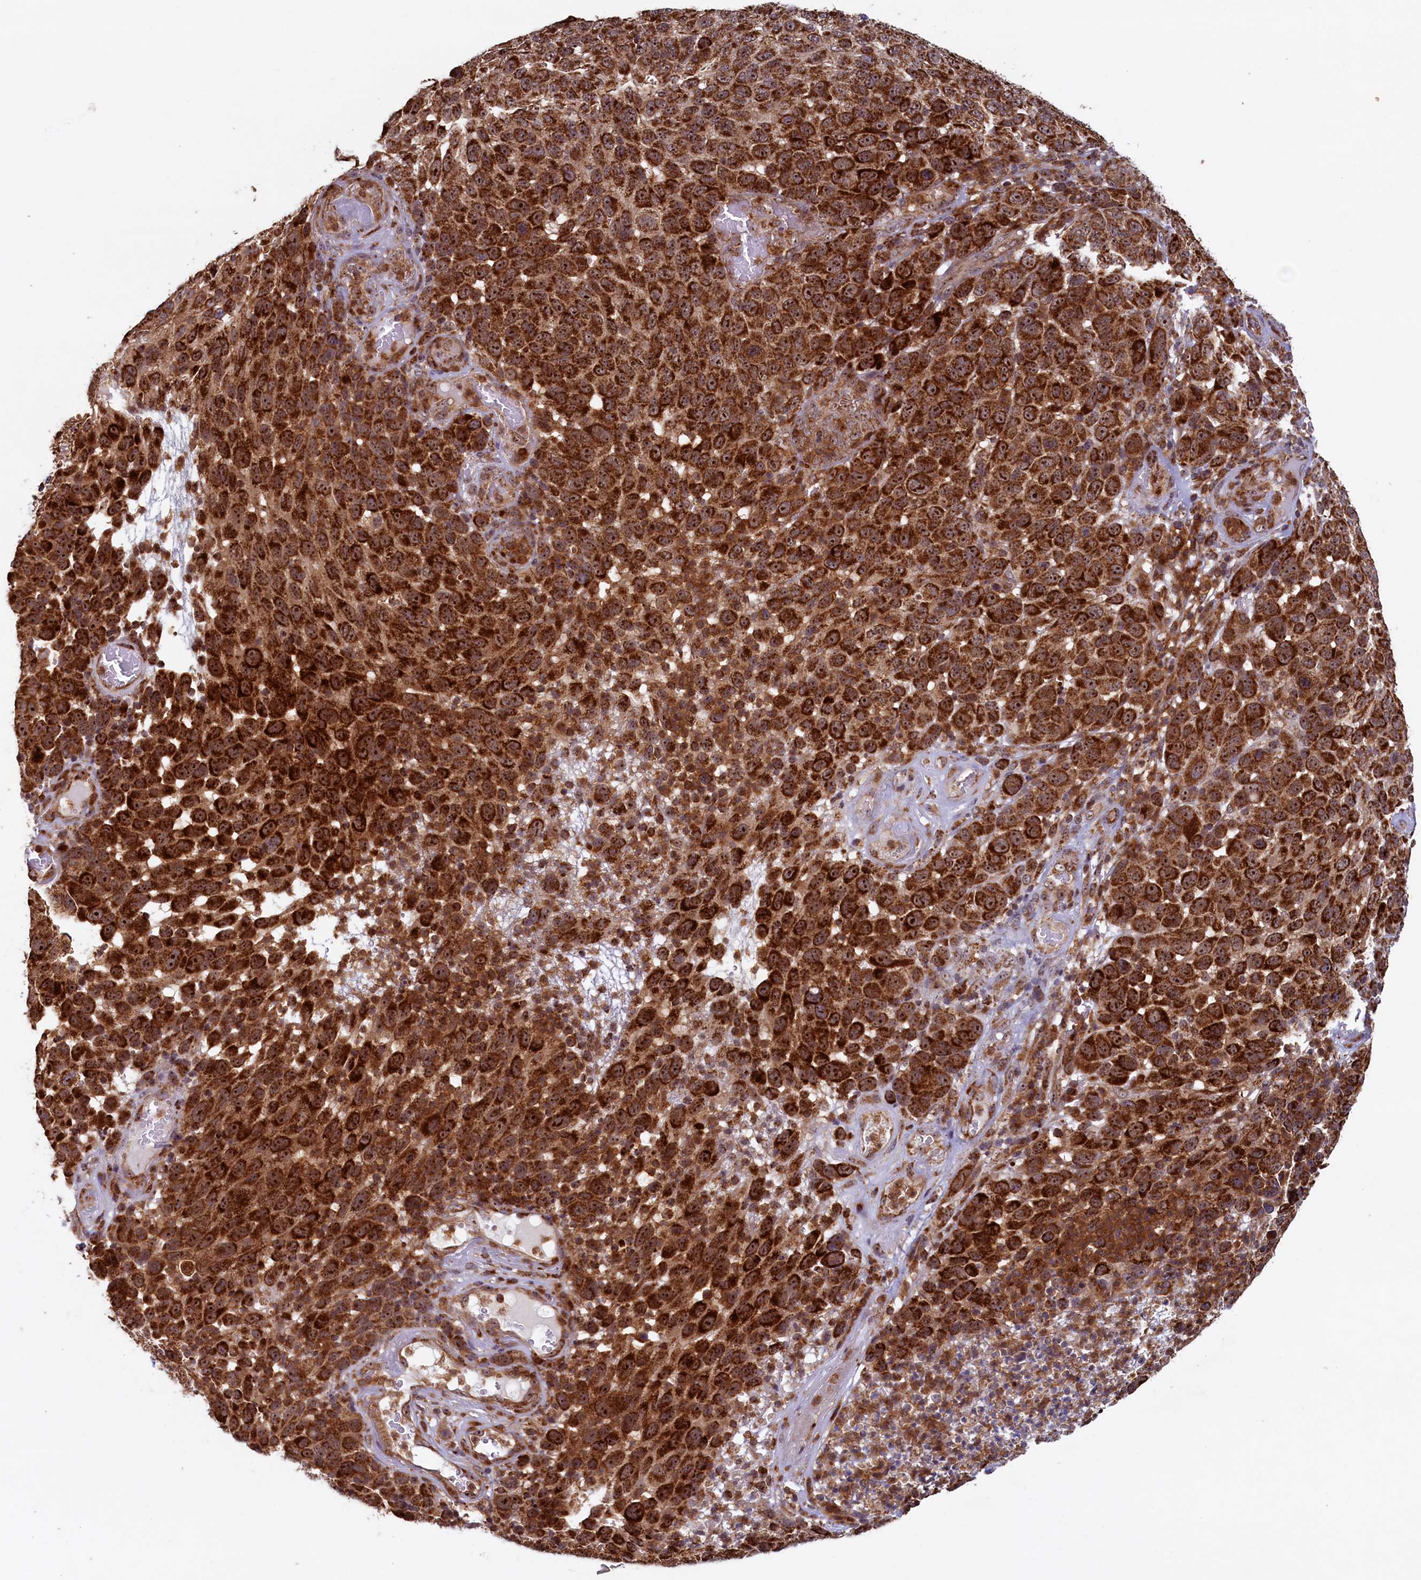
{"staining": {"intensity": "strong", "quantity": ">75%", "location": "cytoplasmic/membranous,nuclear"}, "tissue": "melanoma", "cell_type": "Tumor cells", "image_type": "cancer", "snomed": [{"axis": "morphology", "description": "Malignant melanoma, NOS"}, {"axis": "topography", "description": "Skin"}], "caption": "Tumor cells reveal high levels of strong cytoplasmic/membranous and nuclear positivity in approximately >75% of cells in human malignant melanoma.", "gene": "UBE3B", "patient": {"sex": "male", "age": 49}}